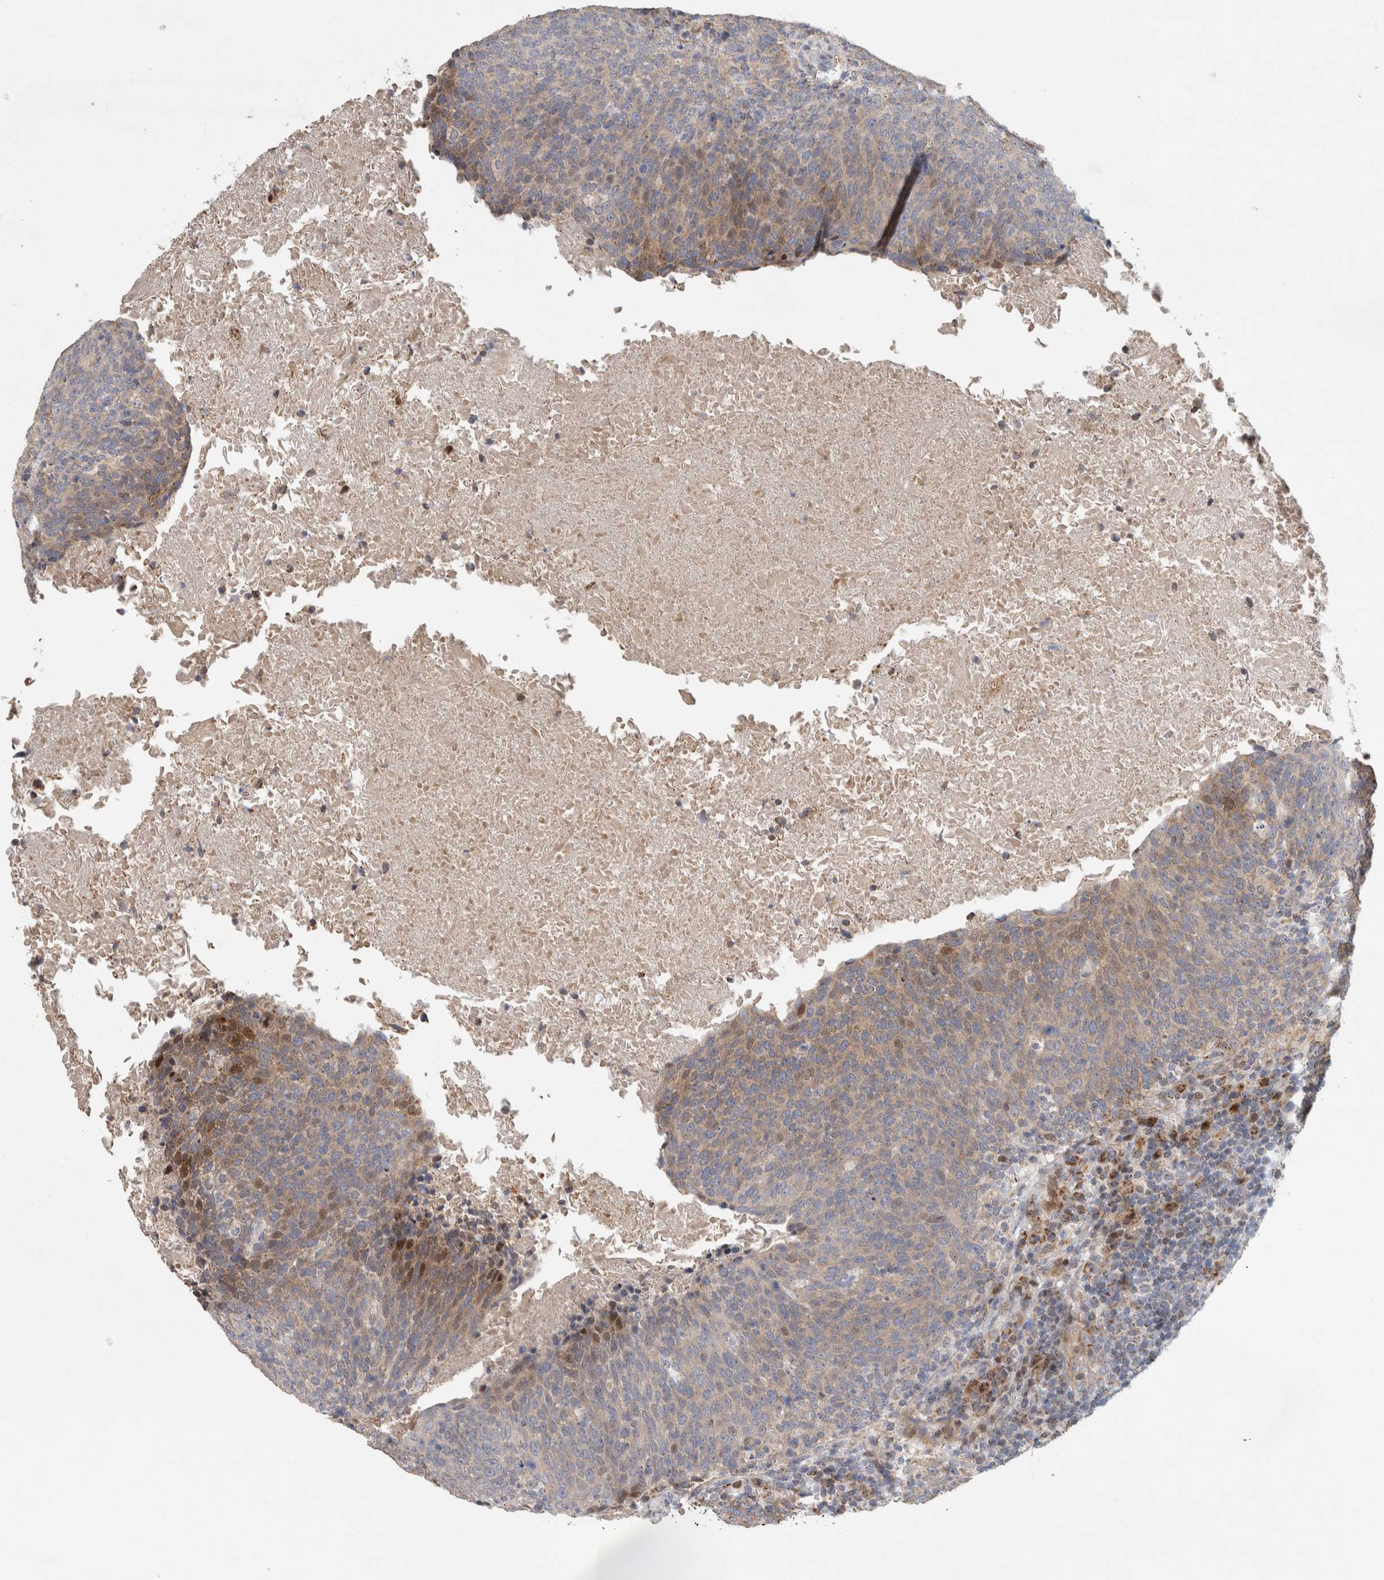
{"staining": {"intensity": "moderate", "quantity": "<25%", "location": "cytoplasmic/membranous,nuclear"}, "tissue": "head and neck cancer", "cell_type": "Tumor cells", "image_type": "cancer", "snomed": [{"axis": "morphology", "description": "Squamous cell carcinoma, NOS"}, {"axis": "morphology", "description": "Squamous cell carcinoma, metastatic, NOS"}, {"axis": "topography", "description": "Lymph node"}, {"axis": "topography", "description": "Head-Neck"}], "caption": "Head and neck cancer (metastatic squamous cell carcinoma) stained for a protein reveals moderate cytoplasmic/membranous and nuclear positivity in tumor cells. The protein of interest is shown in brown color, while the nuclei are stained blue.", "gene": "RBM48", "patient": {"sex": "male", "age": 62}}